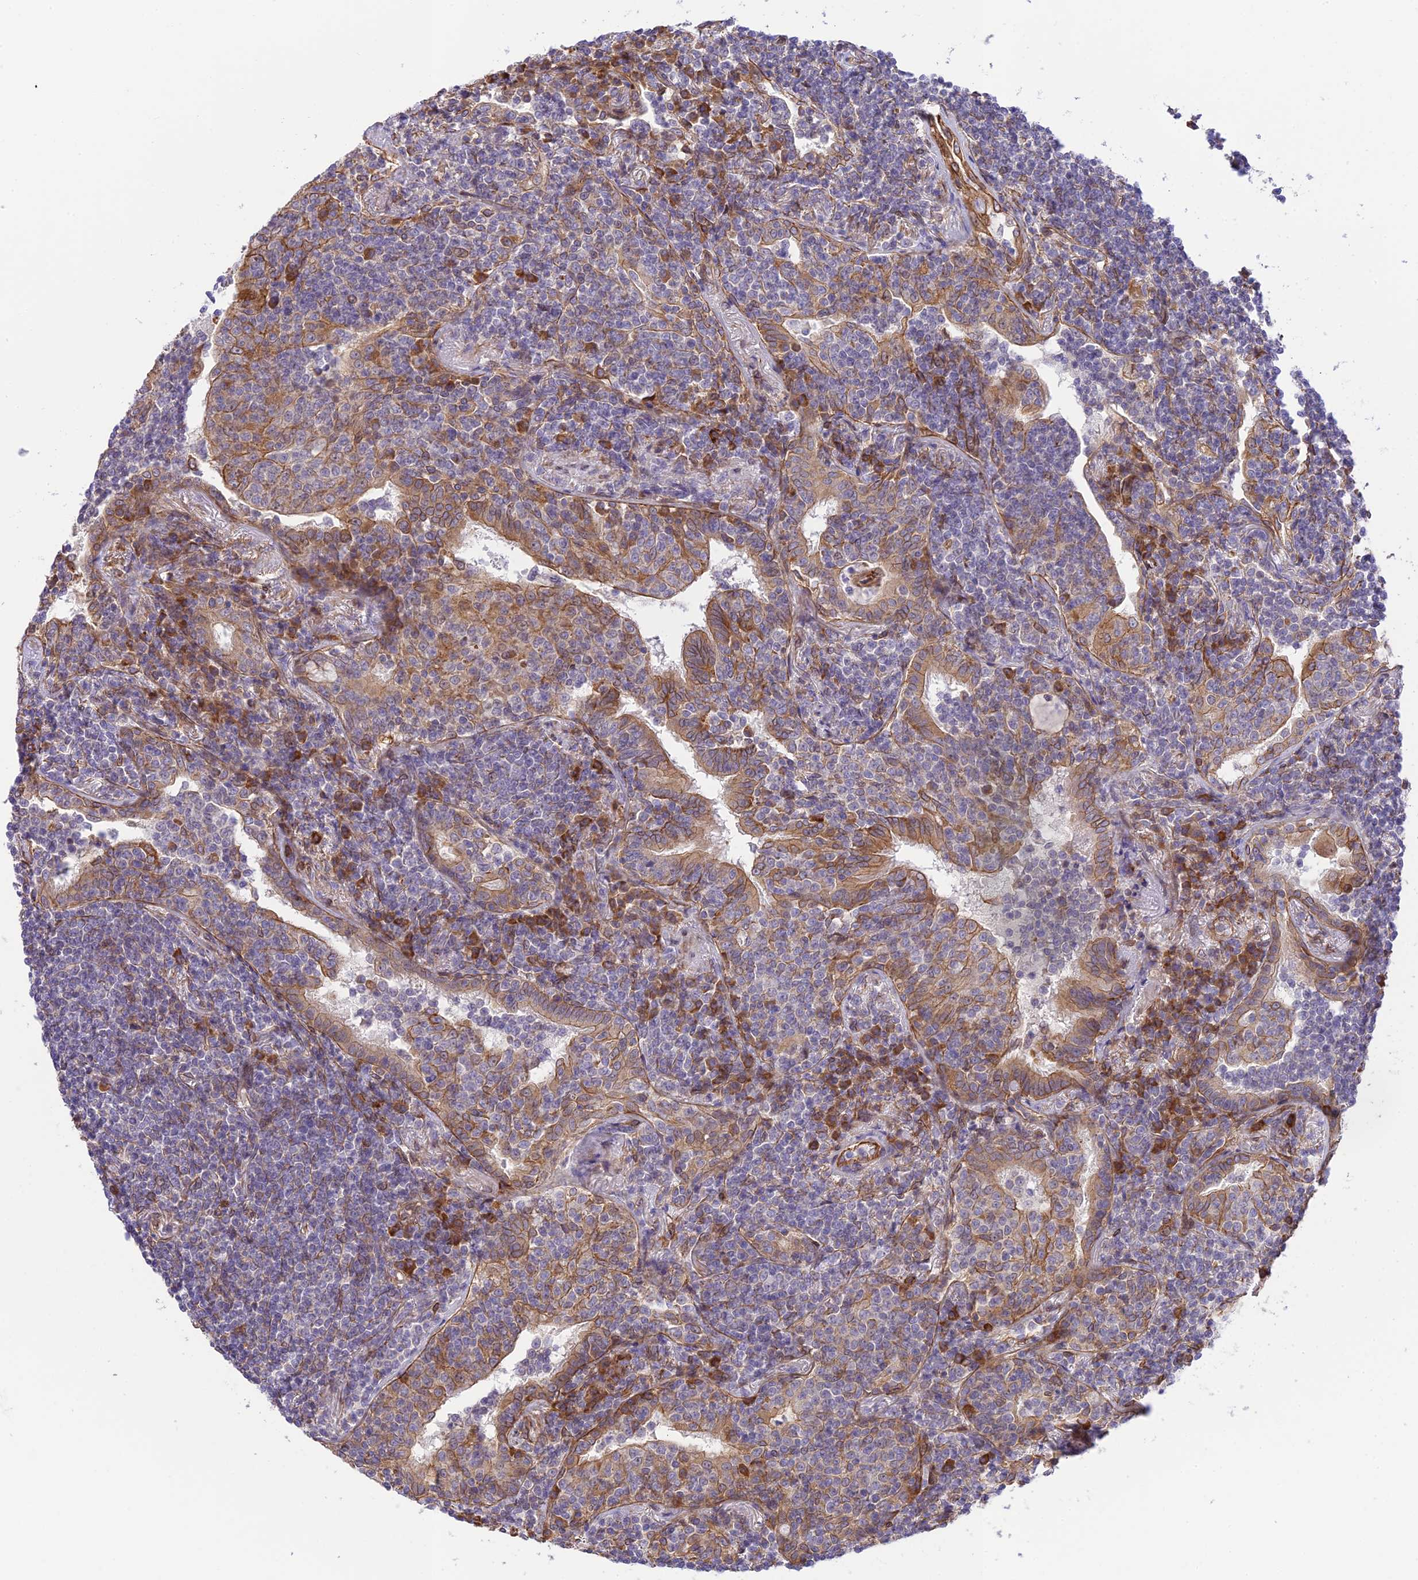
{"staining": {"intensity": "negative", "quantity": "none", "location": "none"}, "tissue": "lymphoma", "cell_type": "Tumor cells", "image_type": "cancer", "snomed": [{"axis": "morphology", "description": "Malignant lymphoma, non-Hodgkin's type, Low grade"}, {"axis": "topography", "description": "Lung"}], "caption": "A high-resolution photomicrograph shows IHC staining of malignant lymphoma, non-Hodgkin's type (low-grade), which displays no significant expression in tumor cells.", "gene": "EXOC3L4", "patient": {"sex": "female", "age": 71}}